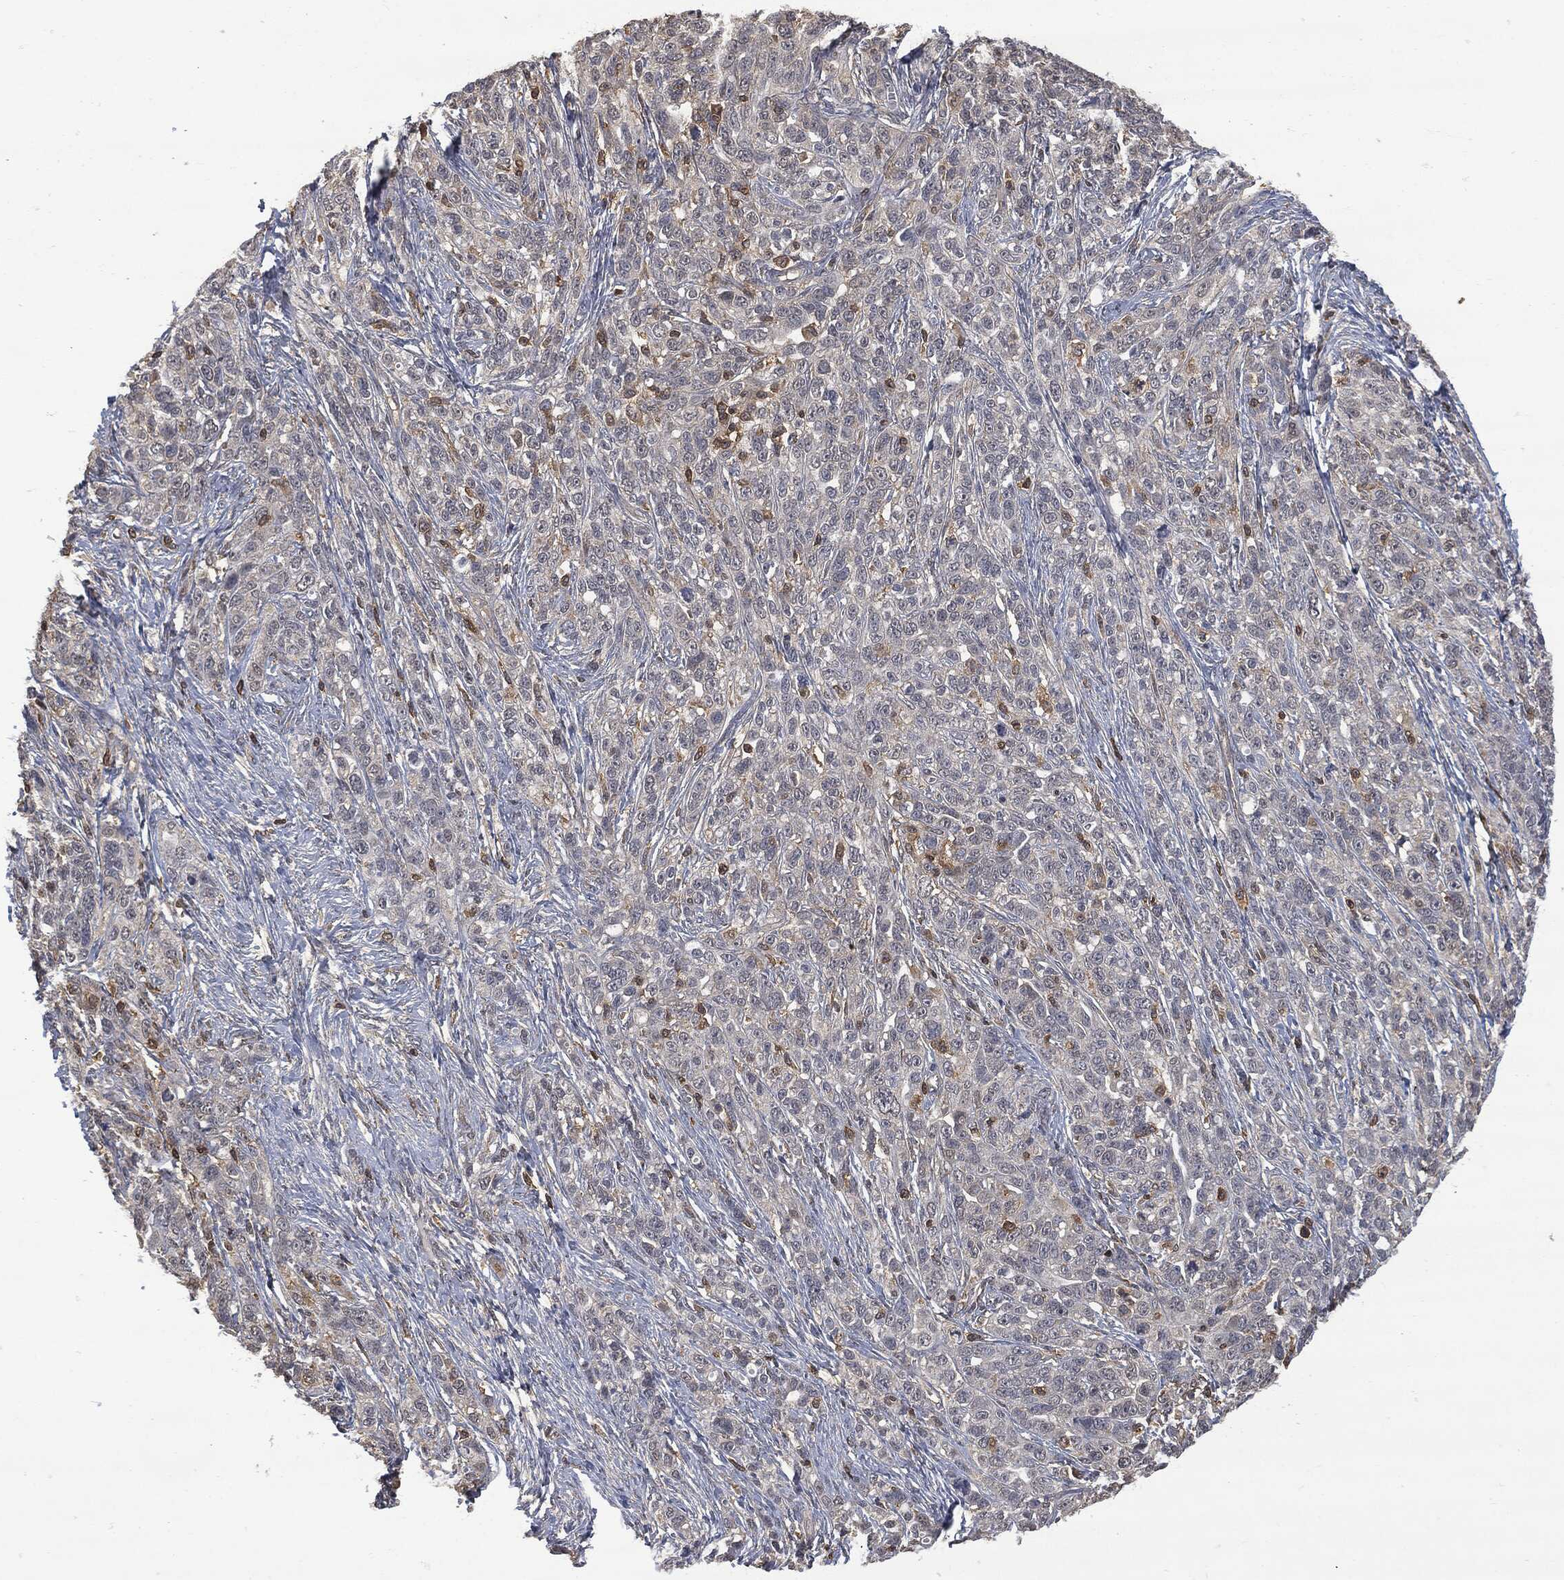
{"staining": {"intensity": "weak", "quantity": "<25%", "location": "cytoplasmic/membranous"}, "tissue": "ovarian cancer", "cell_type": "Tumor cells", "image_type": "cancer", "snomed": [{"axis": "morphology", "description": "Cystadenocarcinoma, serous, NOS"}, {"axis": "topography", "description": "Ovary"}], "caption": "There is no significant positivity in tumor cells of ovarian cancer.", "gene": "PSMB10", "patient": {"sex": "female", "age": 71}}